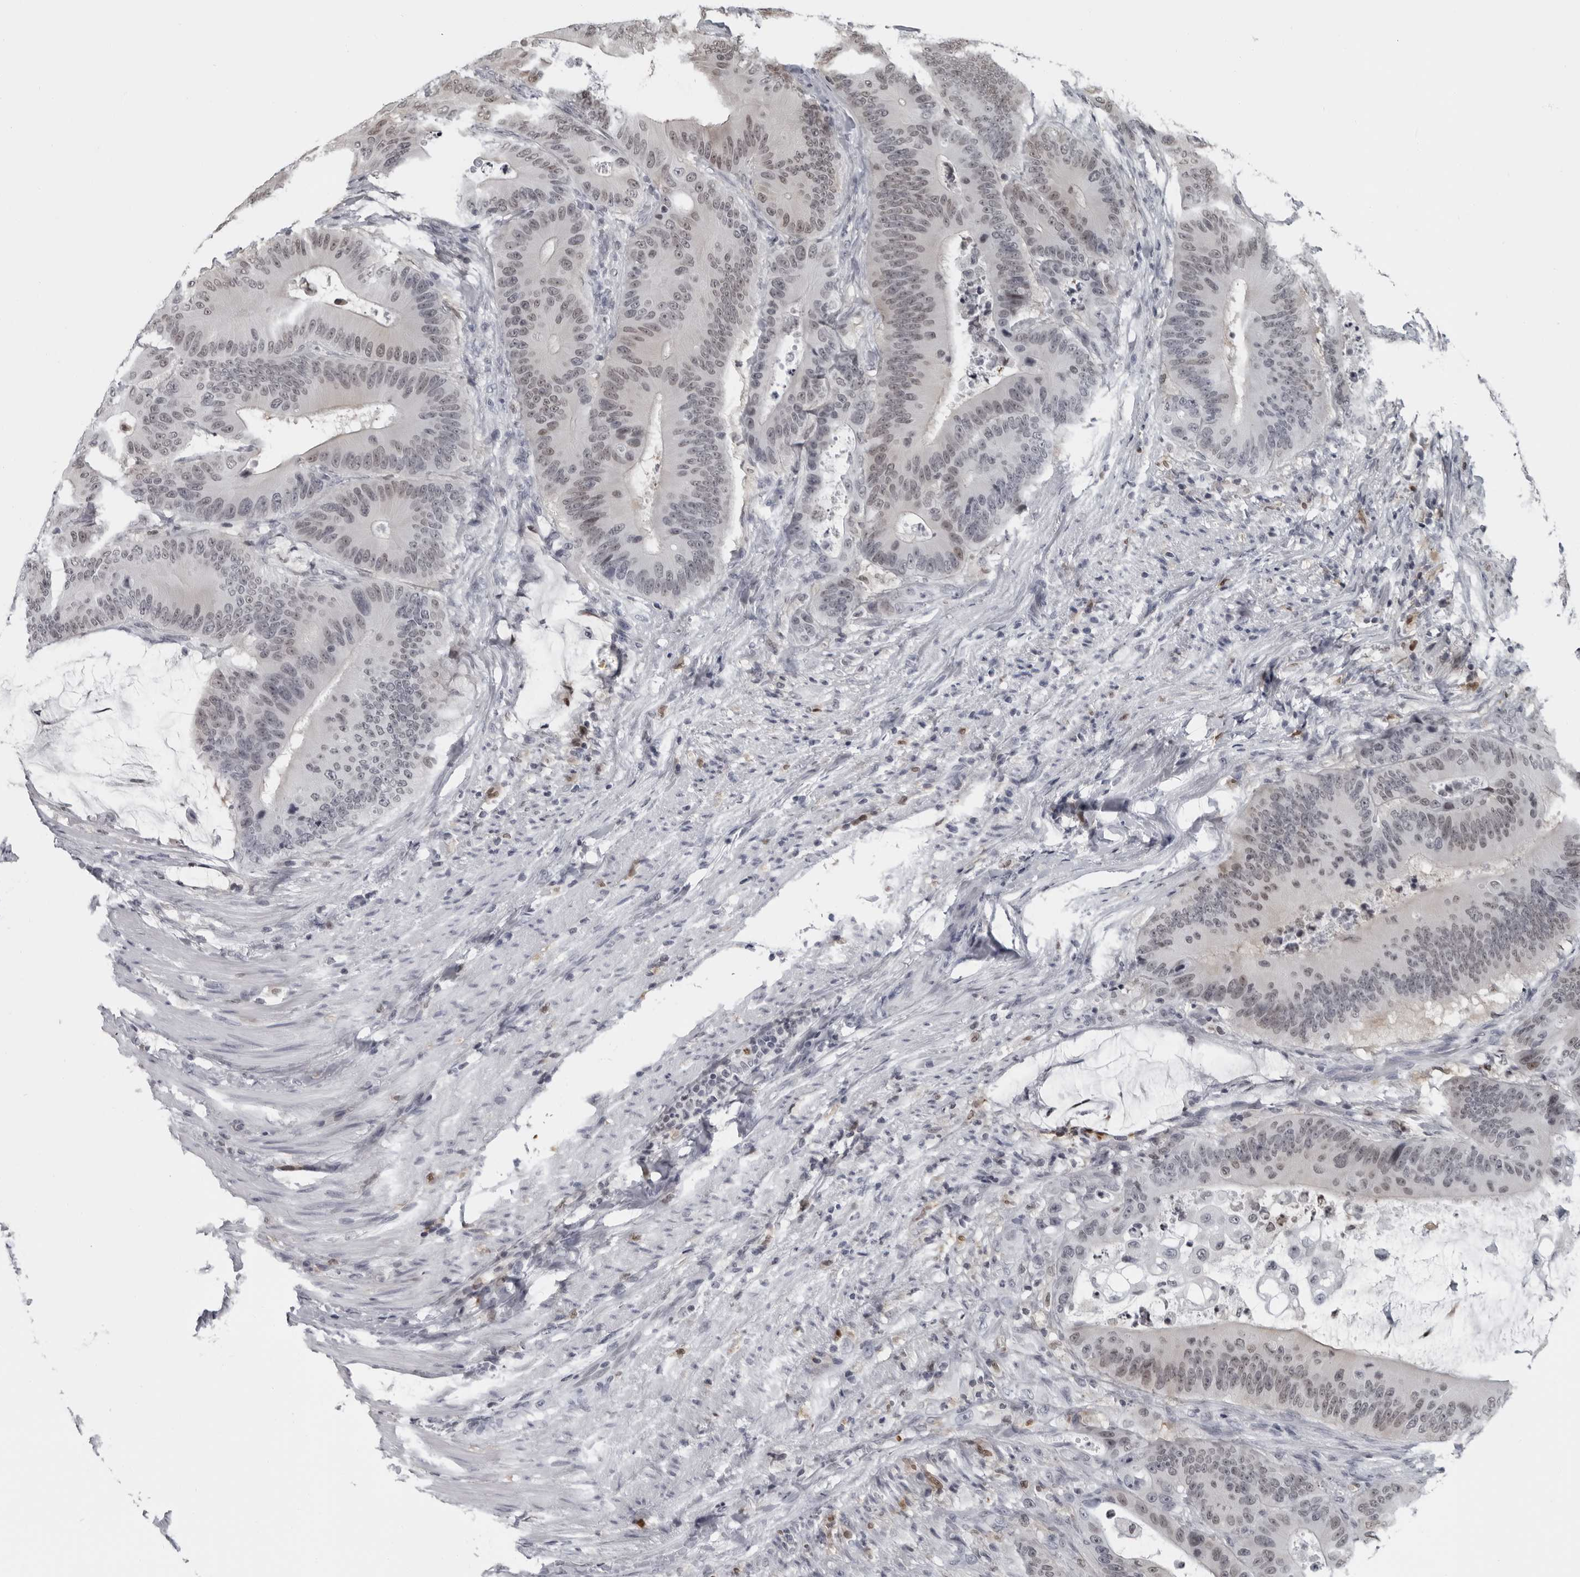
{"staining": {"intensity": "weak", "quantity": "25%-75%", "location": "nuclear"}, "tissue": "colorectal cancer", "cell_type": "Tumor cells", "image_type": "cancer", "snomed": [{"axis": "morphology", "description": "Adenocarcinoma, NOS"}, {"axis": "topography", "description": "Colon"}], "caption": "IHC histopathology image of human colorectal adenocarcinoma stained for a protein (brown), which exhibits low levels of weak nuclear positivity in about 25%-75% of tumor cells.", "gene": "LZIC", "patient": {"sex": "male", "age": 83}}